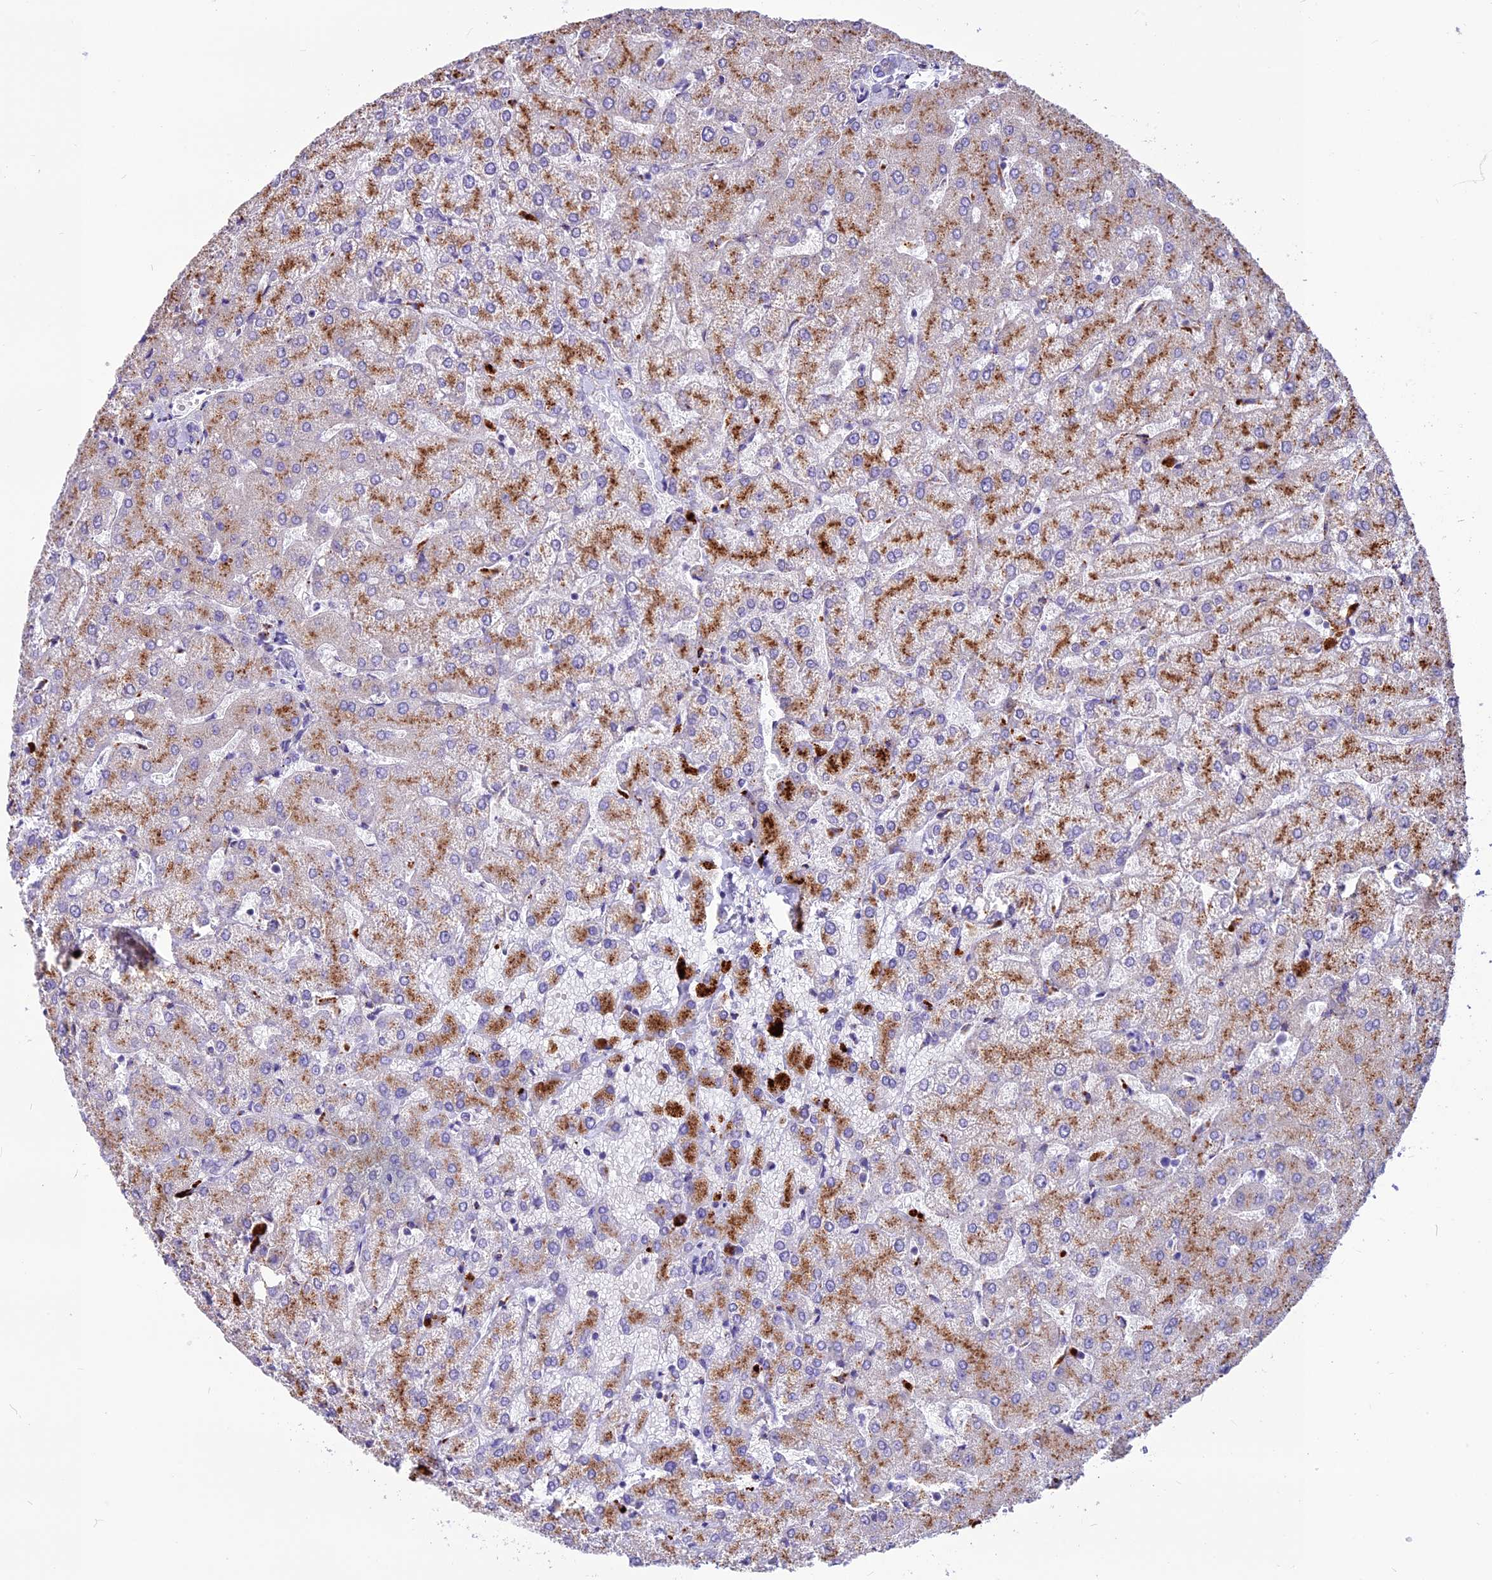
{"staining": {"intensity": "negative", "quantity": "none", "location": "none"}, "tissue": "liver", "cell_type": "Cholangiocytes", "image_type": "normal", "snomed": [{"axis": "morphology", "description": "Normal tissue, NOS"}, {"axis": "topography", "description": "Liver"}], "caption": "High magnification brightfield microscopy of benign liver stained with DAB (brown) and counterstained with hematoxylin (blue): cholangiocytes show no significant expression.", "gene": "THRSP", "patient": {"sex": "female", "age": 54}}